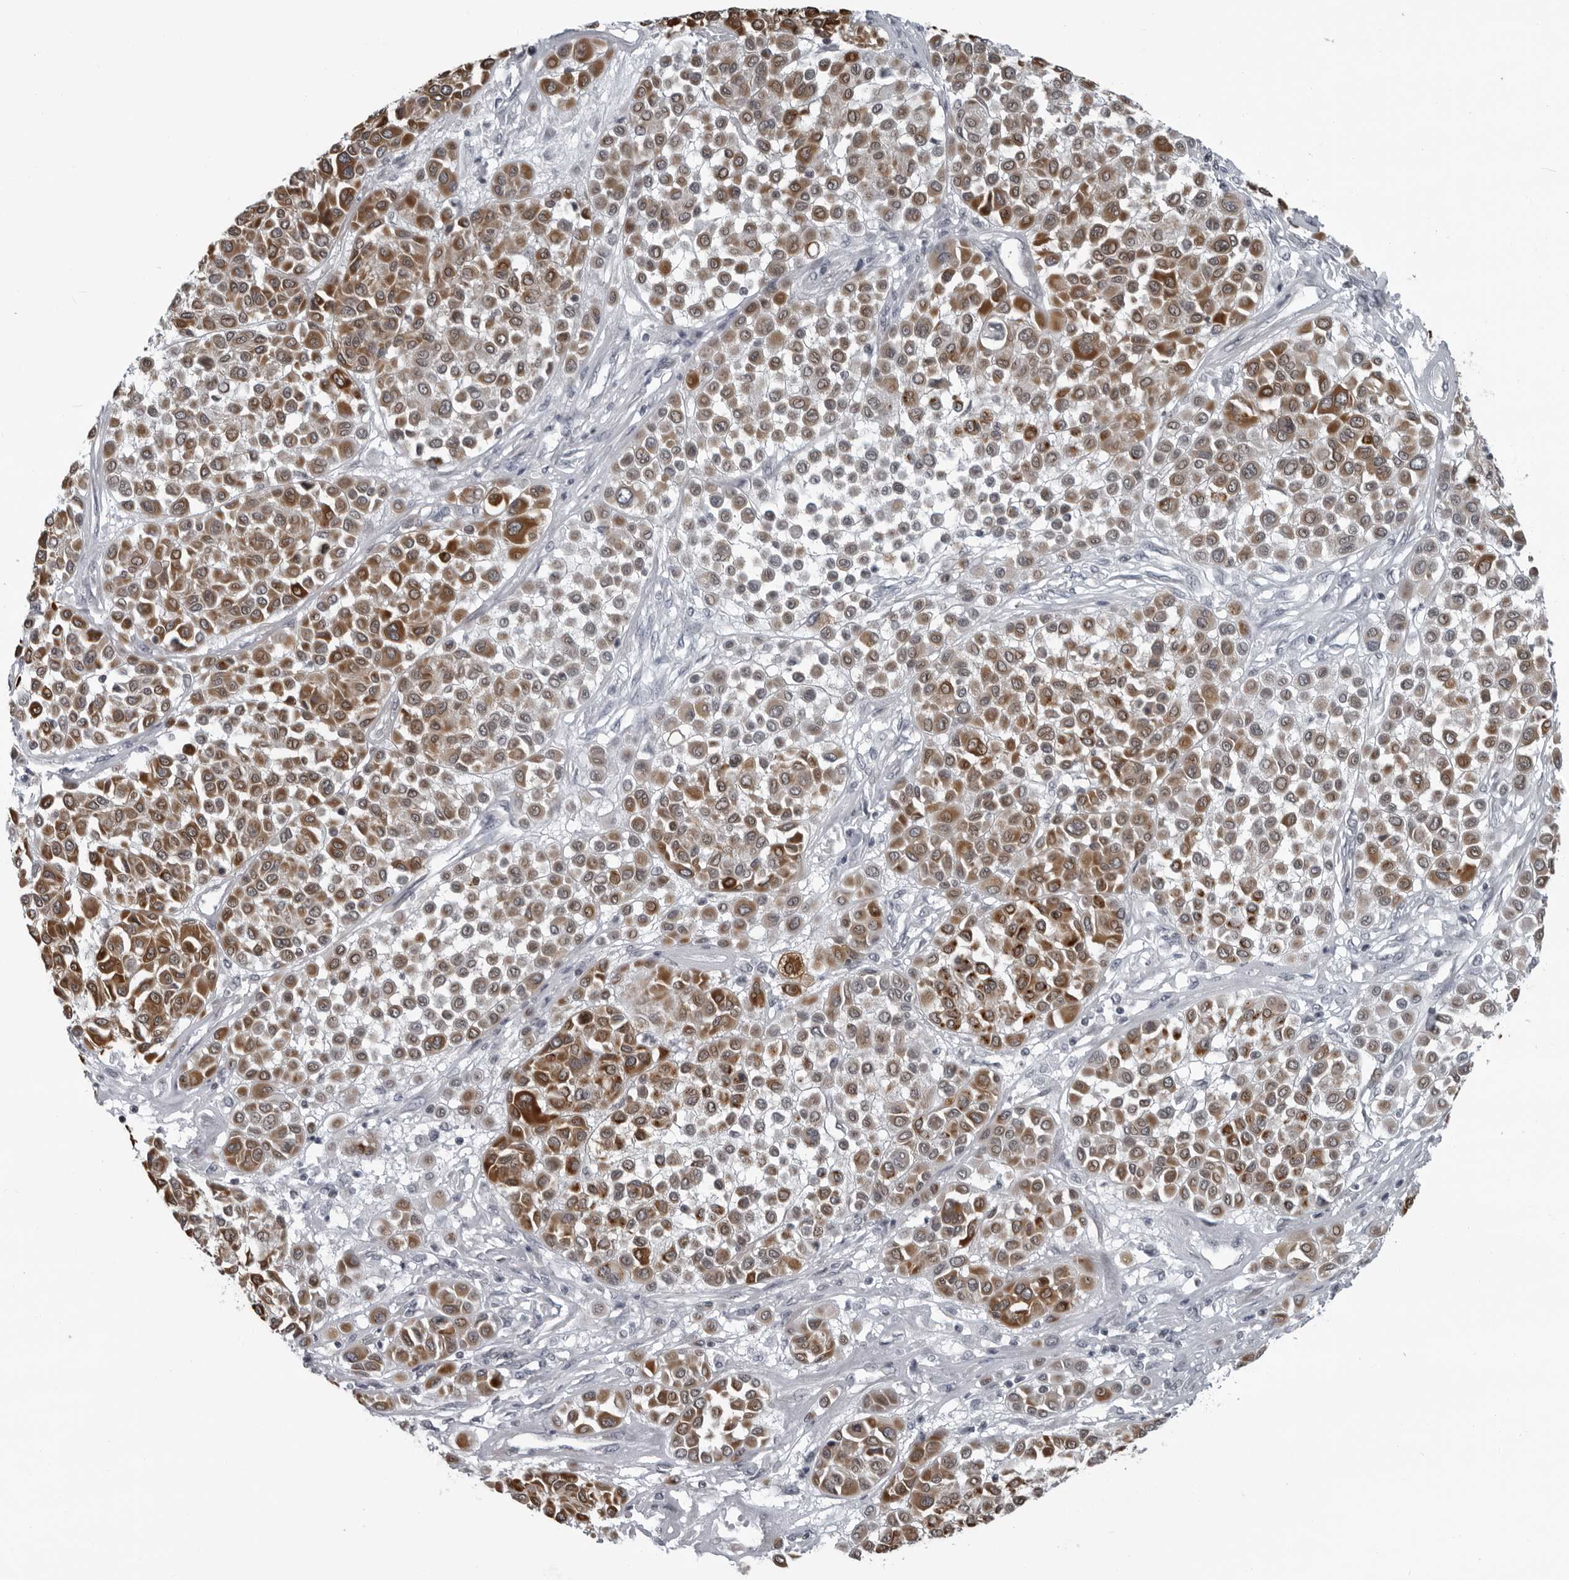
{"staining": {"intensity": "moderate", "quantity": ">75%", "location": "cytoplasmic/membranous"}, "tissue": "melanoma", "cell_type": "Tumor cells", "image_type": "cancer", "snomed": [{"axis": "morphology", "description": "Malignant melanoma, Metastatic site"}, {"axis": "topography", "description": "Soft tissue"}], "caption": "Malignant melanoma (metastatic site) was stained to show a protein in brown. There is medium levels of moderate cytoplasmic/membranous staining in about >75% of tumor cells.", "gene": "RTCA", "patient": {"sex": "male", "age": 41}}